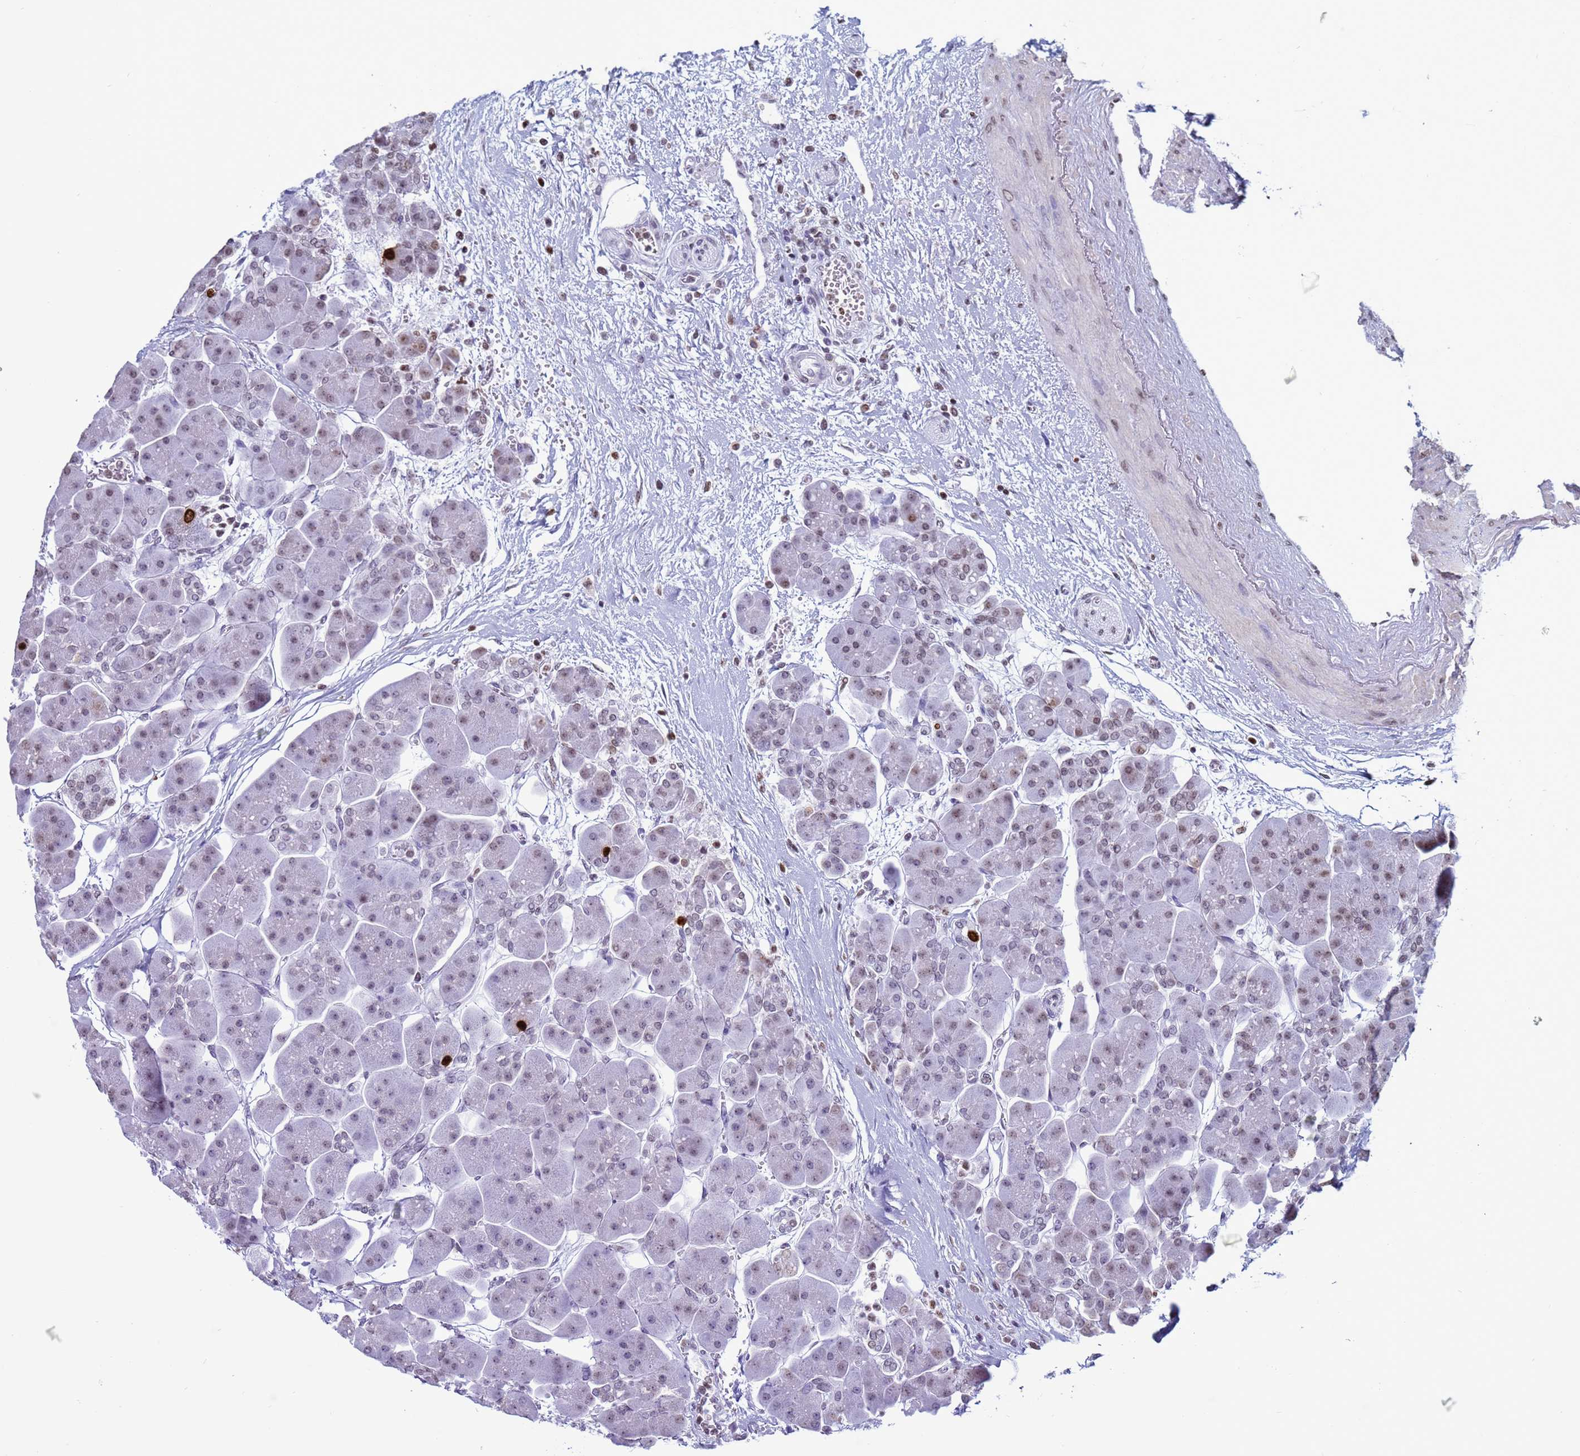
{"staining": {"intensity": "strong", "quantity": "<25%", "location": "nuclear"}, "tissue": "pancreas", "cell_type": "Exocrine glandular cells", "image_type": "normal", "snomed": [{"axis": "morphology", "description": "Normal tissue, NOS"}, {"axis": "topography", "description": "Pancreas"}], "caption": "Protein staining shows strong nuclear positivity in about <25% of exocrine glandular cells in benign pancreas.", "gene": "H4C11", "patient": {"sex": "male", "age": 66}}